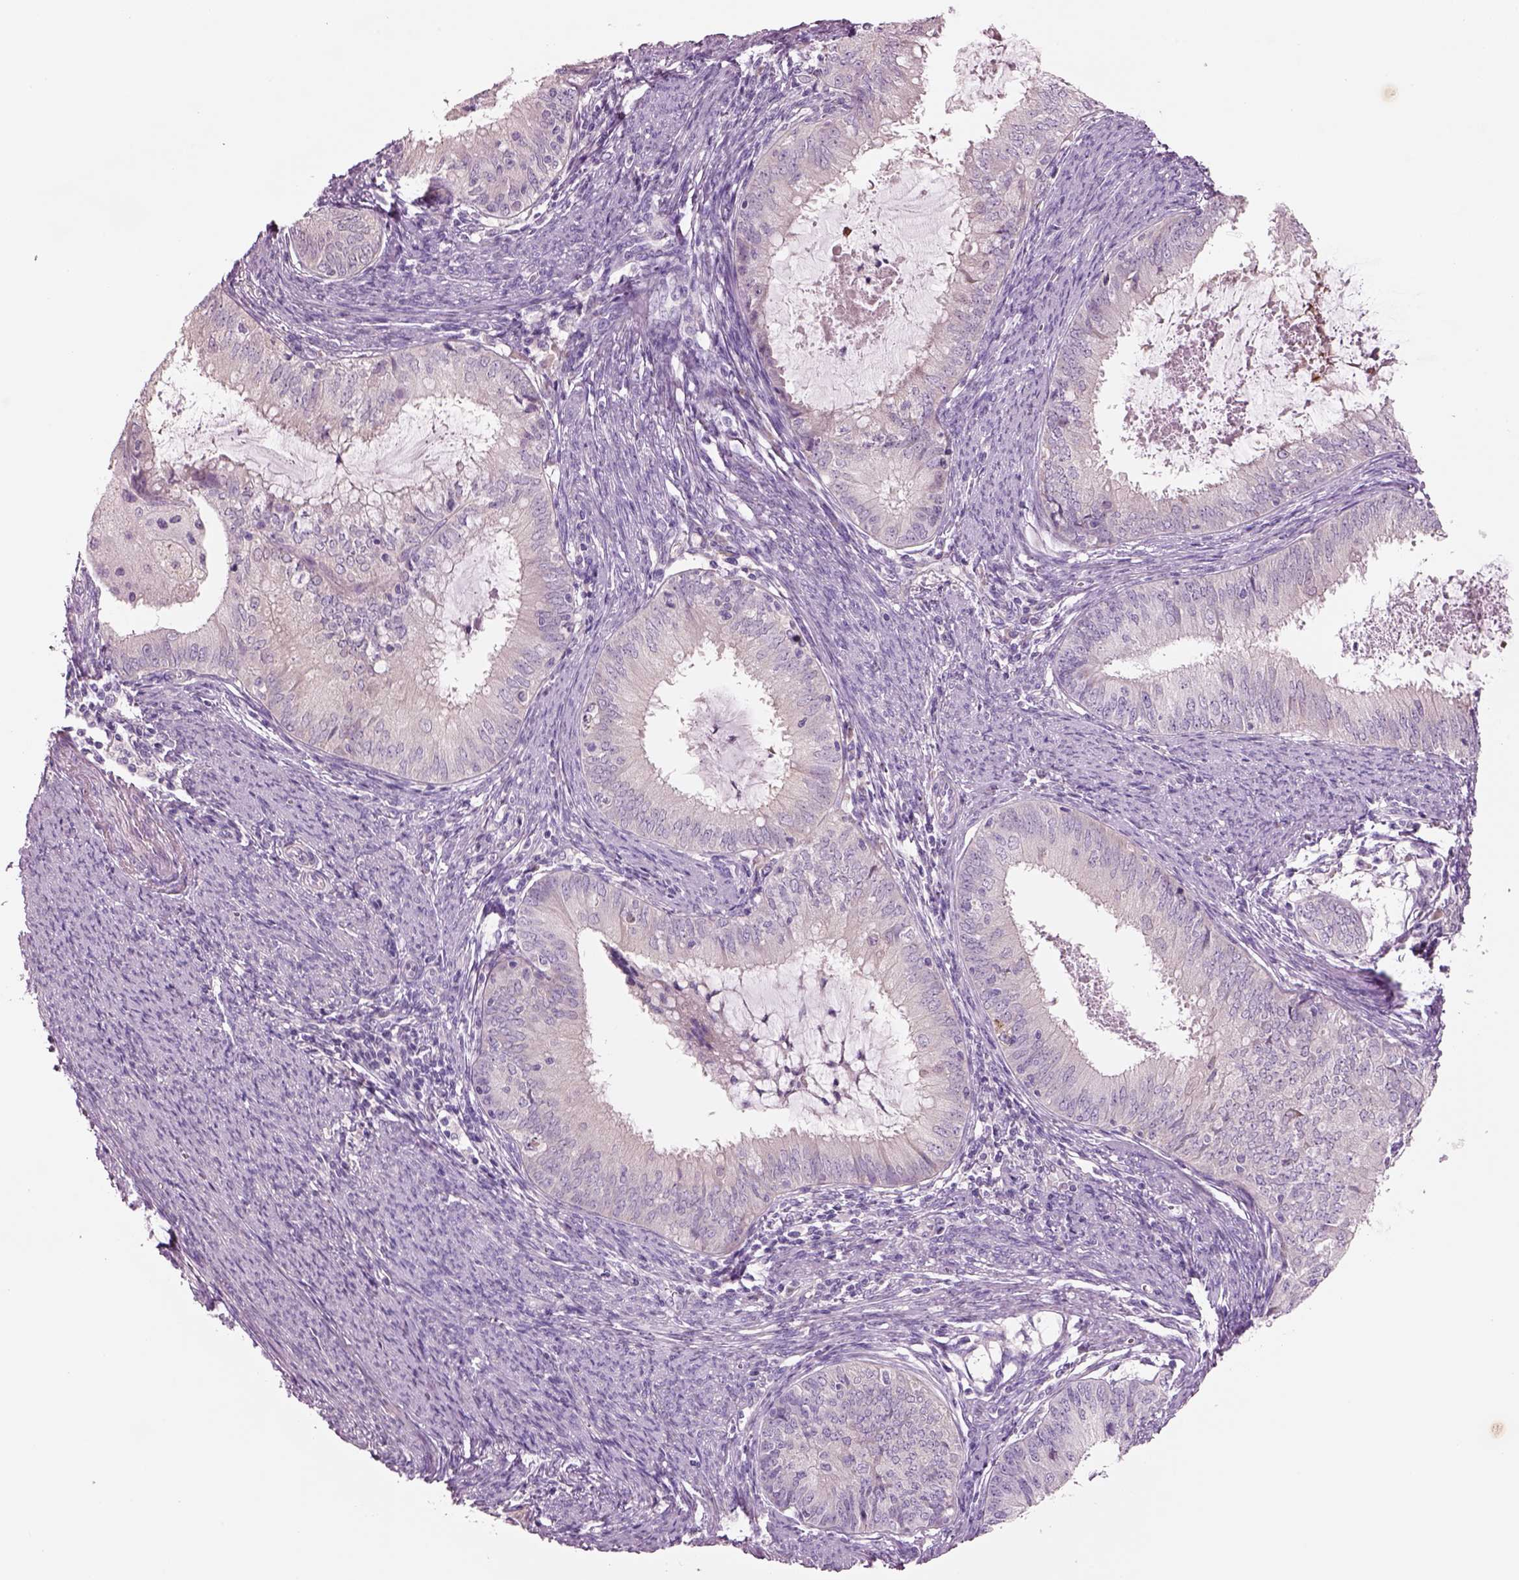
{"staining": {"intensity": "negative", "quantity": "none", "location": "none"}, "tissue": "endometrial cancer", "cell_type": "Tumor cells", "image_type": "cancer", "snomed": [{"axis": "morphology", "description": "Adenocarcinoma, NOS"}, {"axis": "topography", "description": "Endometrium"}], "caption": "Endometrial cancer was stained to show a protein in brown. There is no significant positivity in tumor cells.", "gene": "PLPP7", "patient": {"sex": "female", "age": 57}}